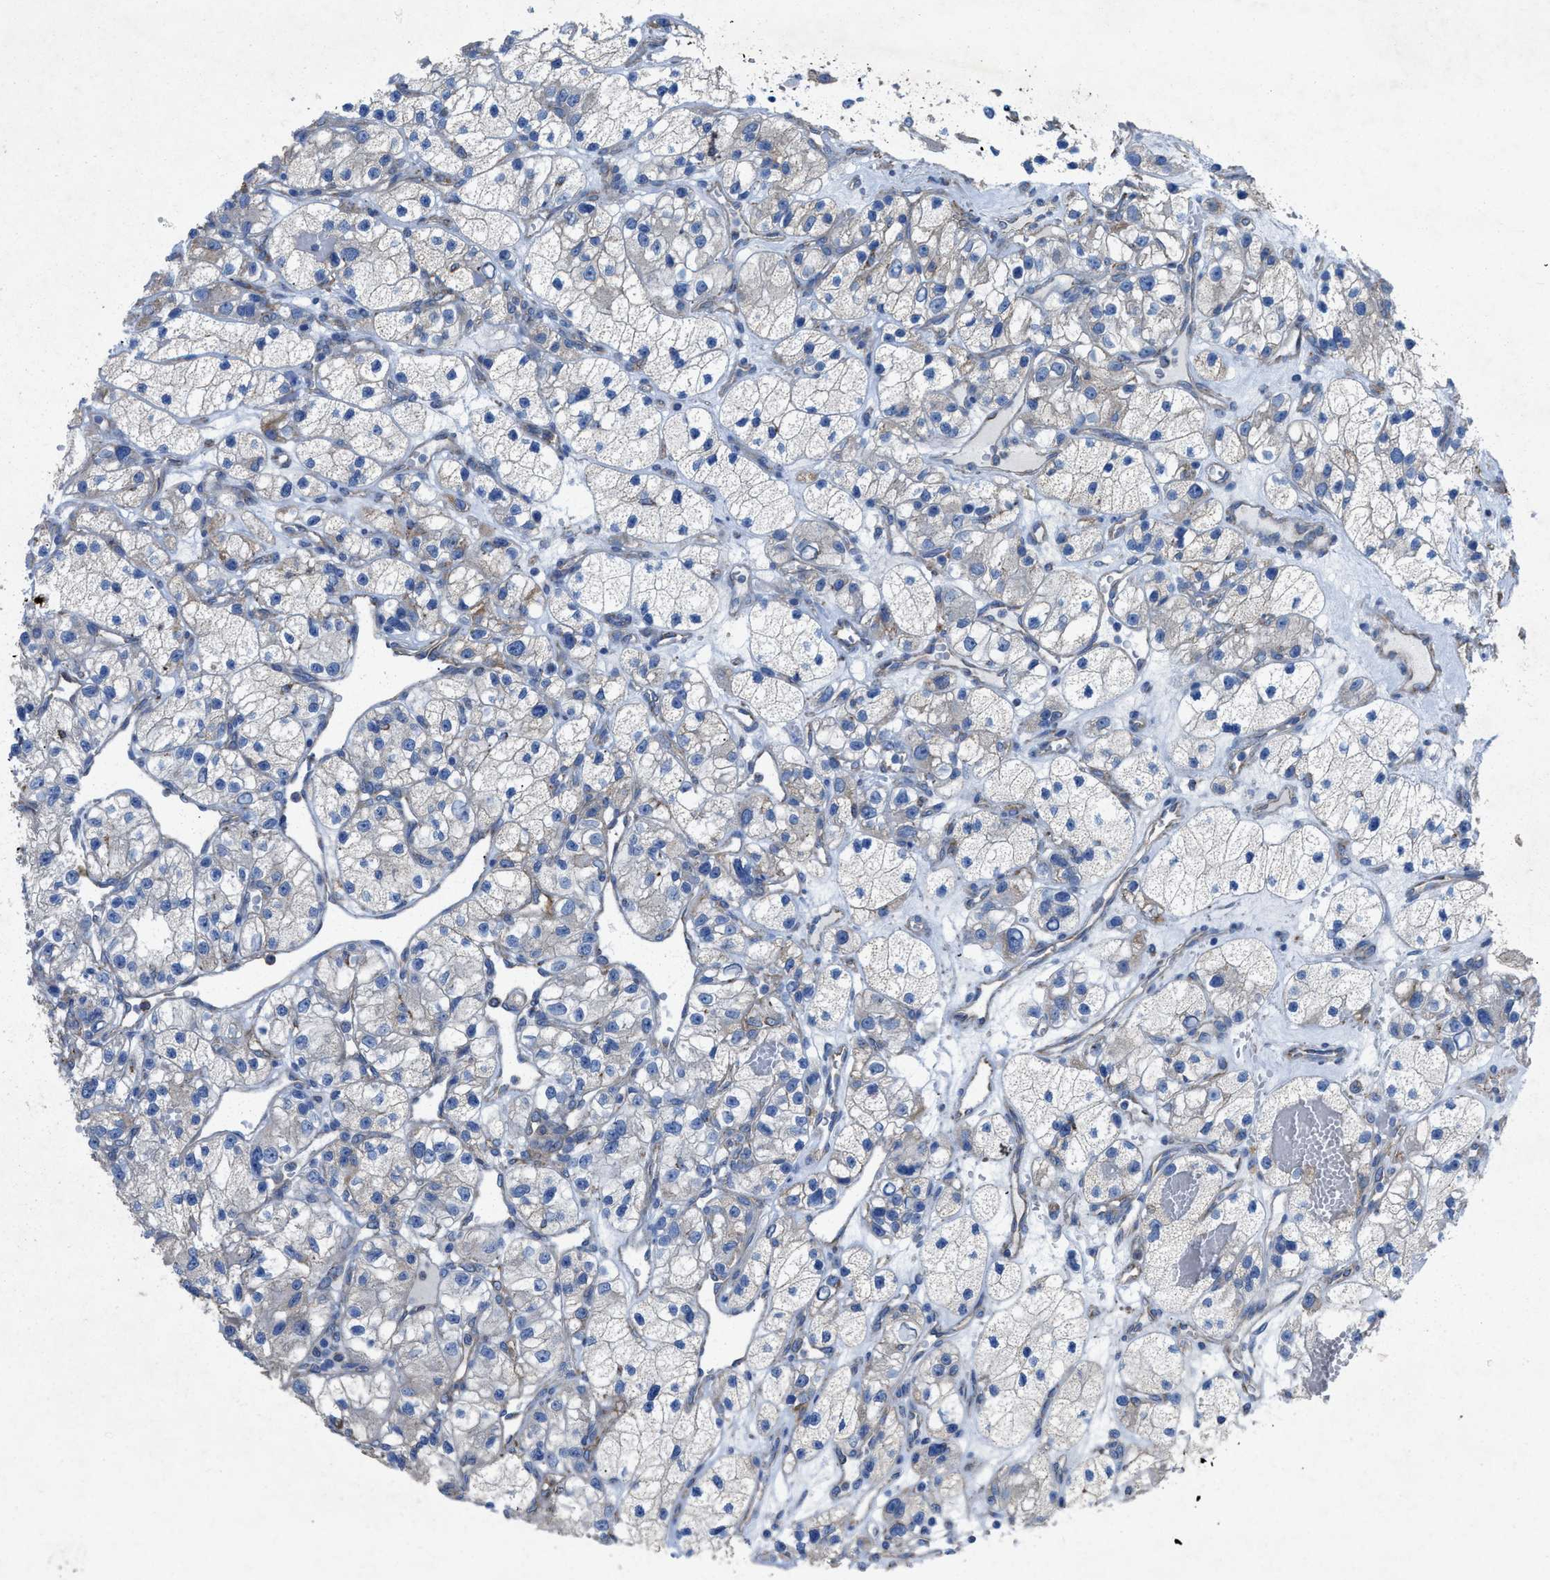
{"staining": {"intensity": "negative", "quantity": "none", "location": "none"}, "tissue": "renal cancer", "cell_type": "Tumor cells", "image_type": "cancer", "snomed": [{"axis": "morphology", "description": "Adenocarcinoma, NOS"}, {"axis": "topography", "description": "Kidney"}], "caption": "Protein analysis of renal cancer reveals no significant positivity in tumor cells. (DAB IHC visualized using brightfield microscopy, high magnification).", "gene": "DOLPP1", "patient": {"sex": "female", "age": 57}}